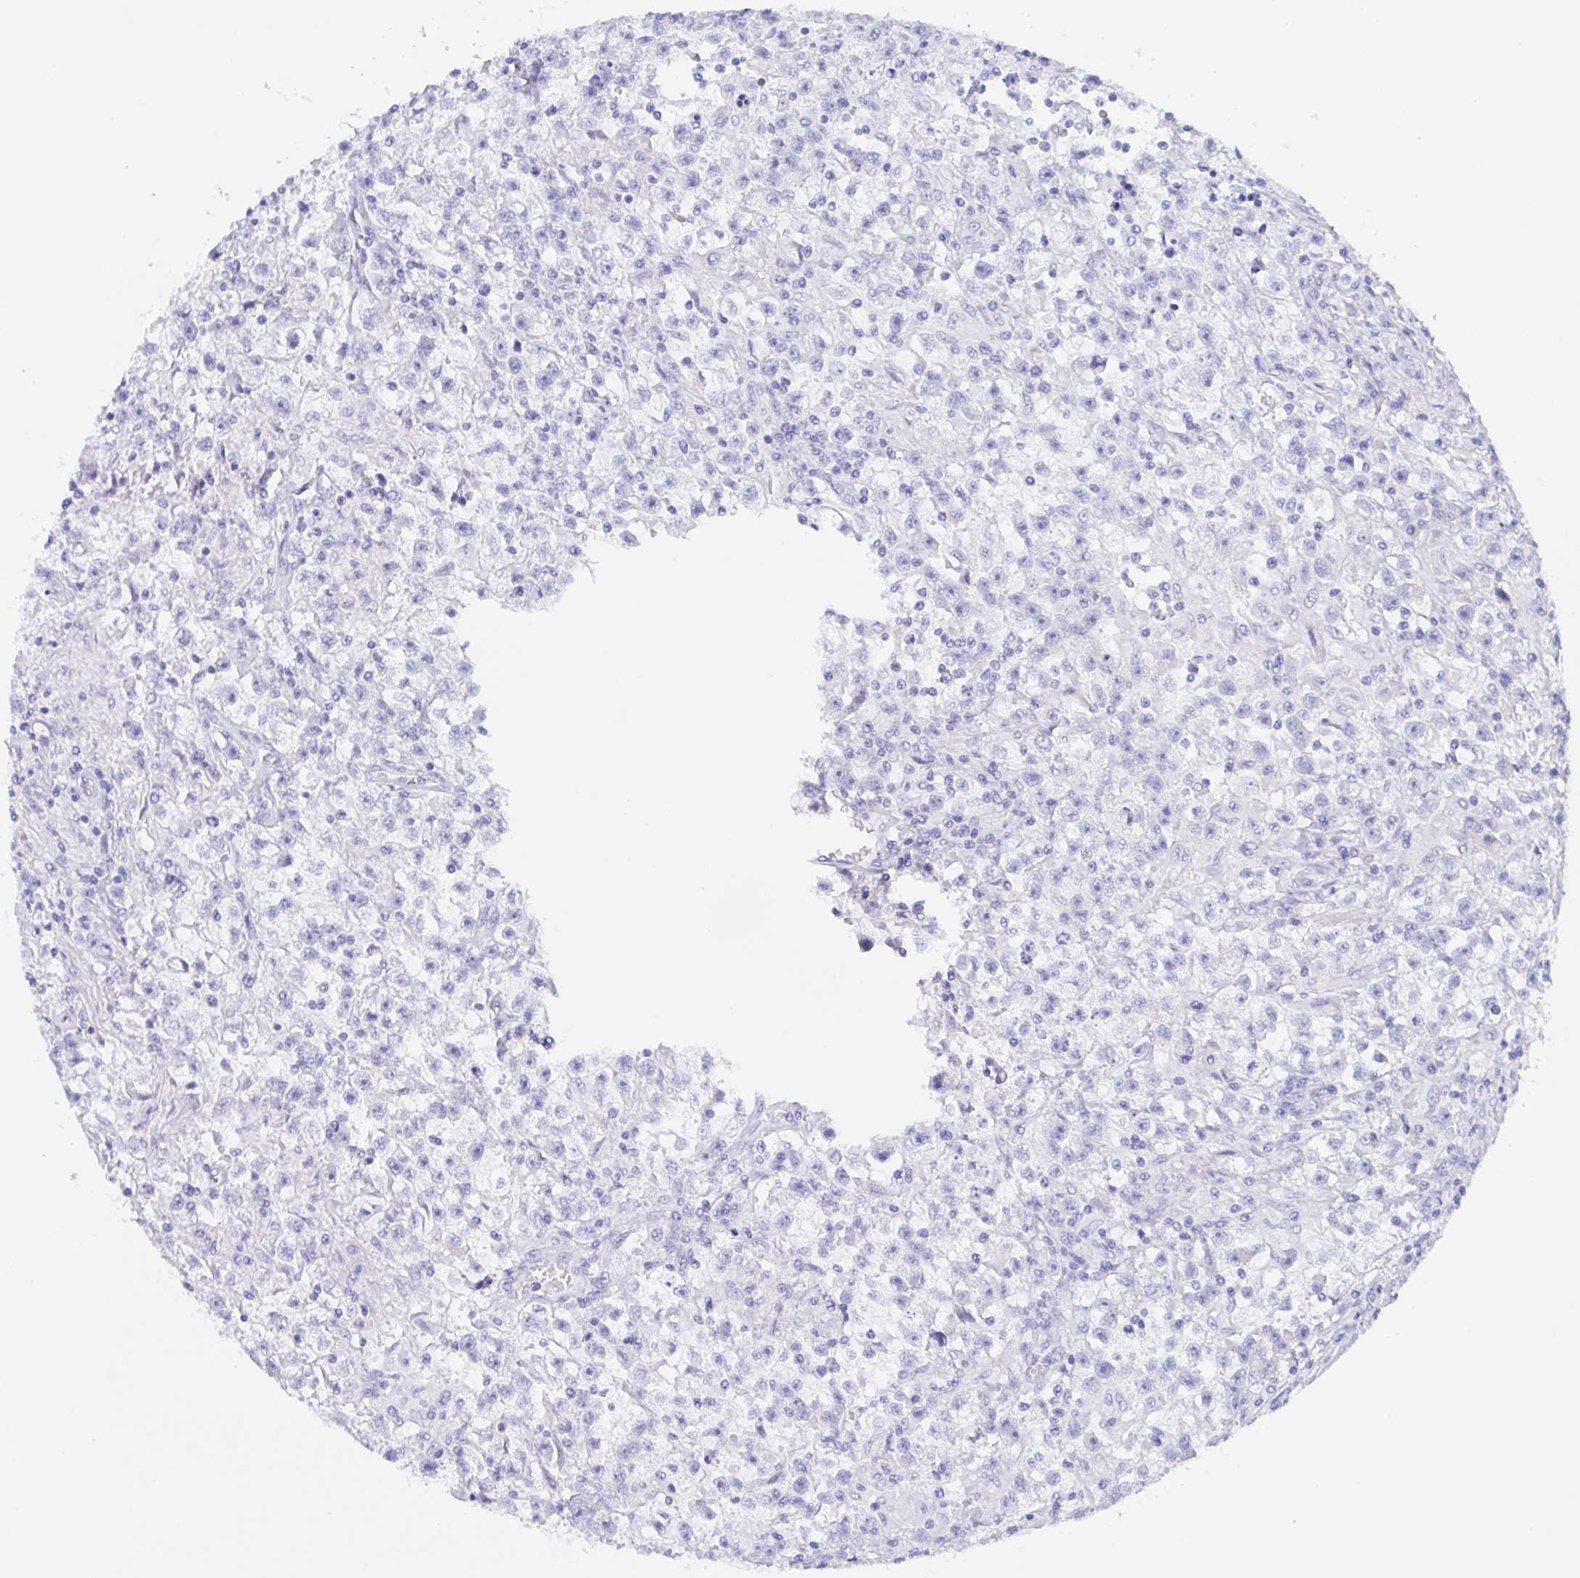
{"staining": {"intensity": "negative", "quantity": "none", "location": "none"}, "tissue": "testis cancer", "cell_type": "Tumor cells", "image_type": "cancer", "snomed": [{"axis": "morphology", "description": "Seminoma, NOS"}, {"axis": "topography", "description": "Testis"}], "caption": "Testis cancer (seminoma) was stained to show a protein in brown. There is no significant expression in tumor cells.", "gene": "MUCL3", "patient": {"sex": "male", "age": 31}}